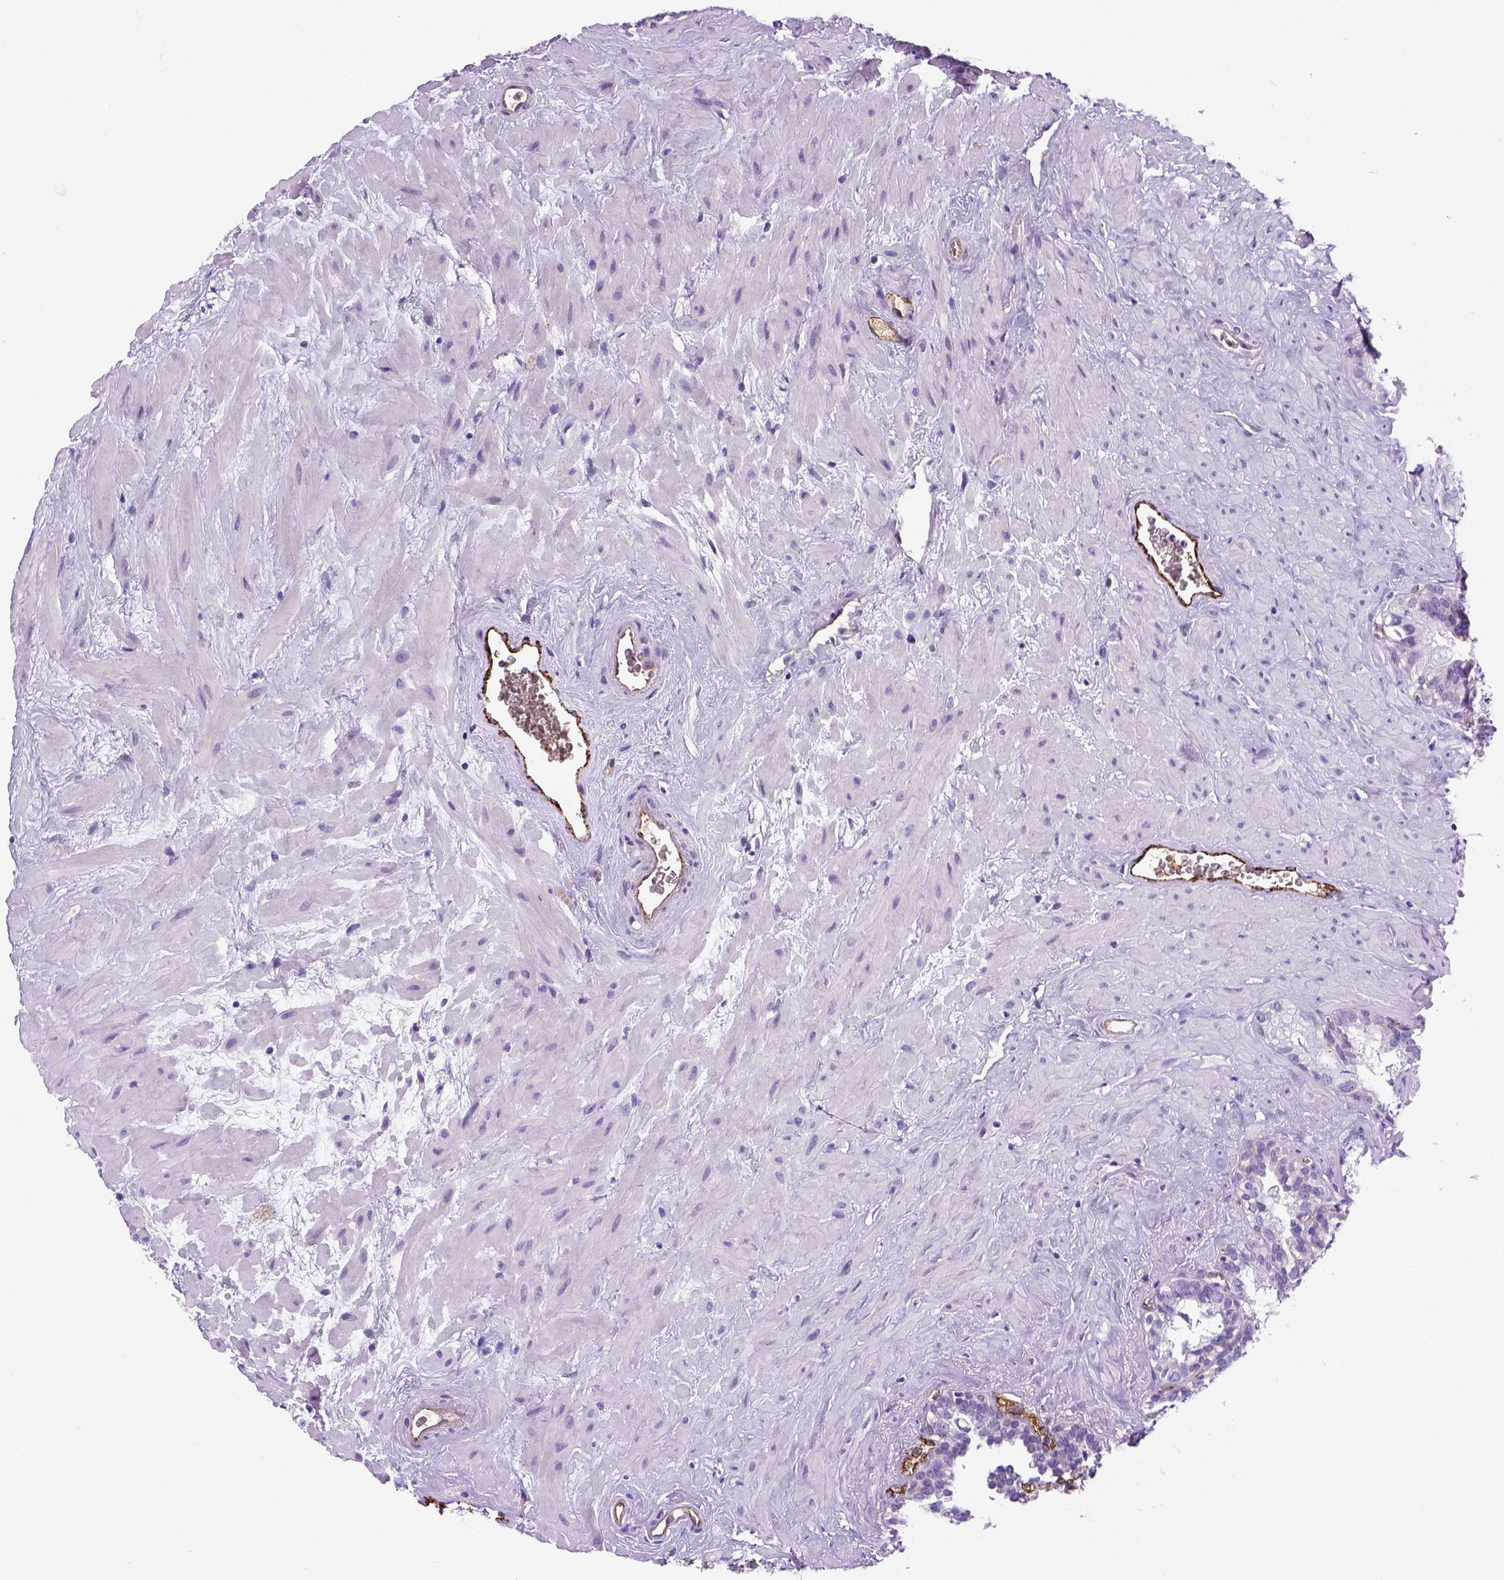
{"staining": {"intensity": "negative", "quantity": "none", "location": "none"}, "tissue": "seminal vesicle", "cell_type": "Glandular cells", "image_type": "normal", "snomed": [{"axis": "morphology", "description": "Normal tissue, NOS"}, {"axis": "topography", "description": "Seminal veicle"}], "caption": "Immunohistochemistry (IHC) micrograph of benign human seminal vesicle stained for a protein (brown), which shows no positivity in glandular cells.", "gene": "VWF", "patient": {"sex": "male", "age": 71}}